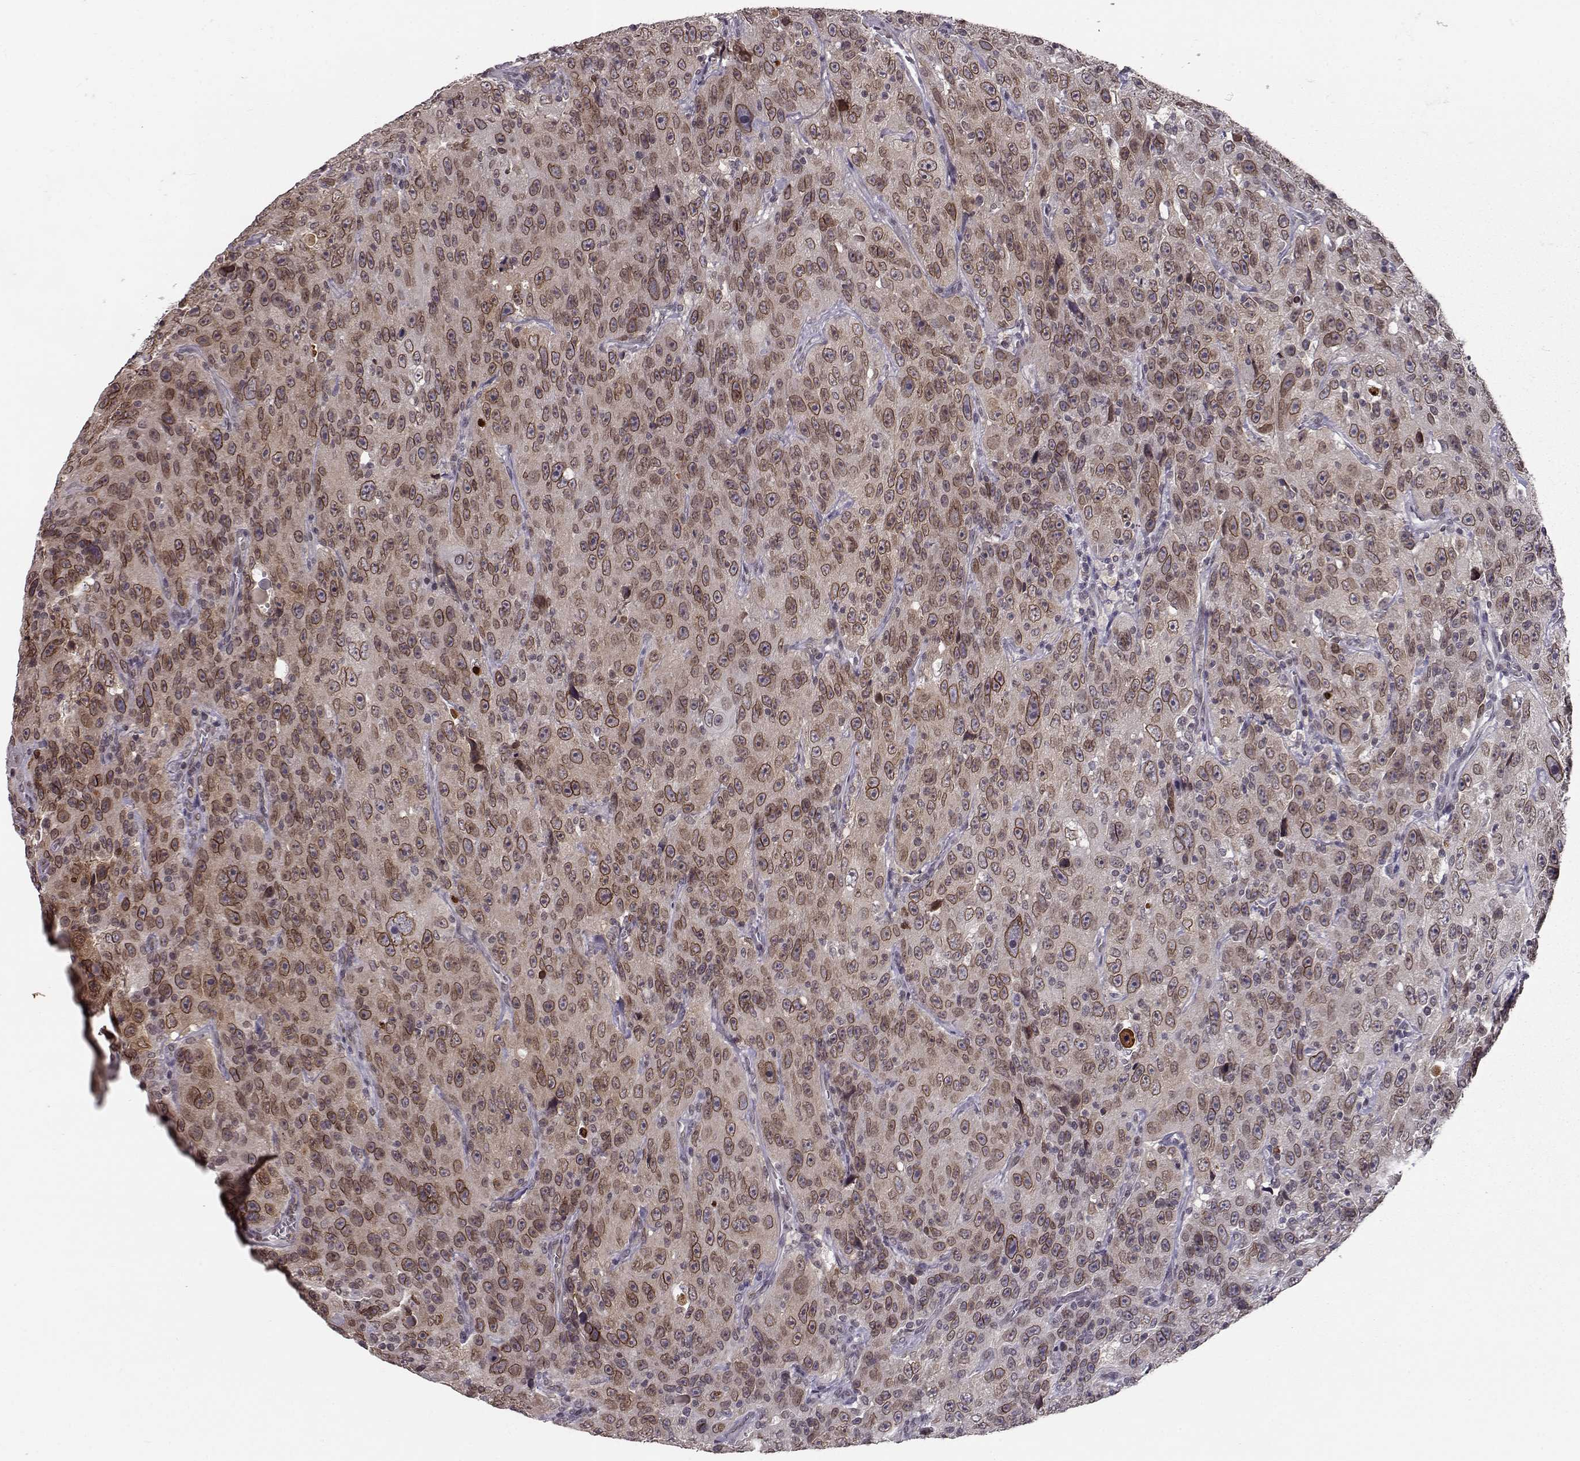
{"staining": {"intensity": "moderate", "quantity": ">75%", "location": "cytoplasmic/membranous,nuclear"}, "tissue": "urothelial cancer", "cell_type": "Tumor cells", "image_type": "cancer", "snomed": [{"axis": "morphology", "description": "Urothelial carcinoma, NOS"}, {"axis": "morphology", "description": "Urothelial carcinoma, High grade"}, {"axis": "topography", "description": "Urinary bladder"}], "caption": "Protein staining of transitional cell carcinoma tissue reveals moderate cytoplasmic/membranous and nuclear staining in approximately >75% of tumor cells.", "gene": "NUP37", "patient": {"sex": "female", "age": 73}}